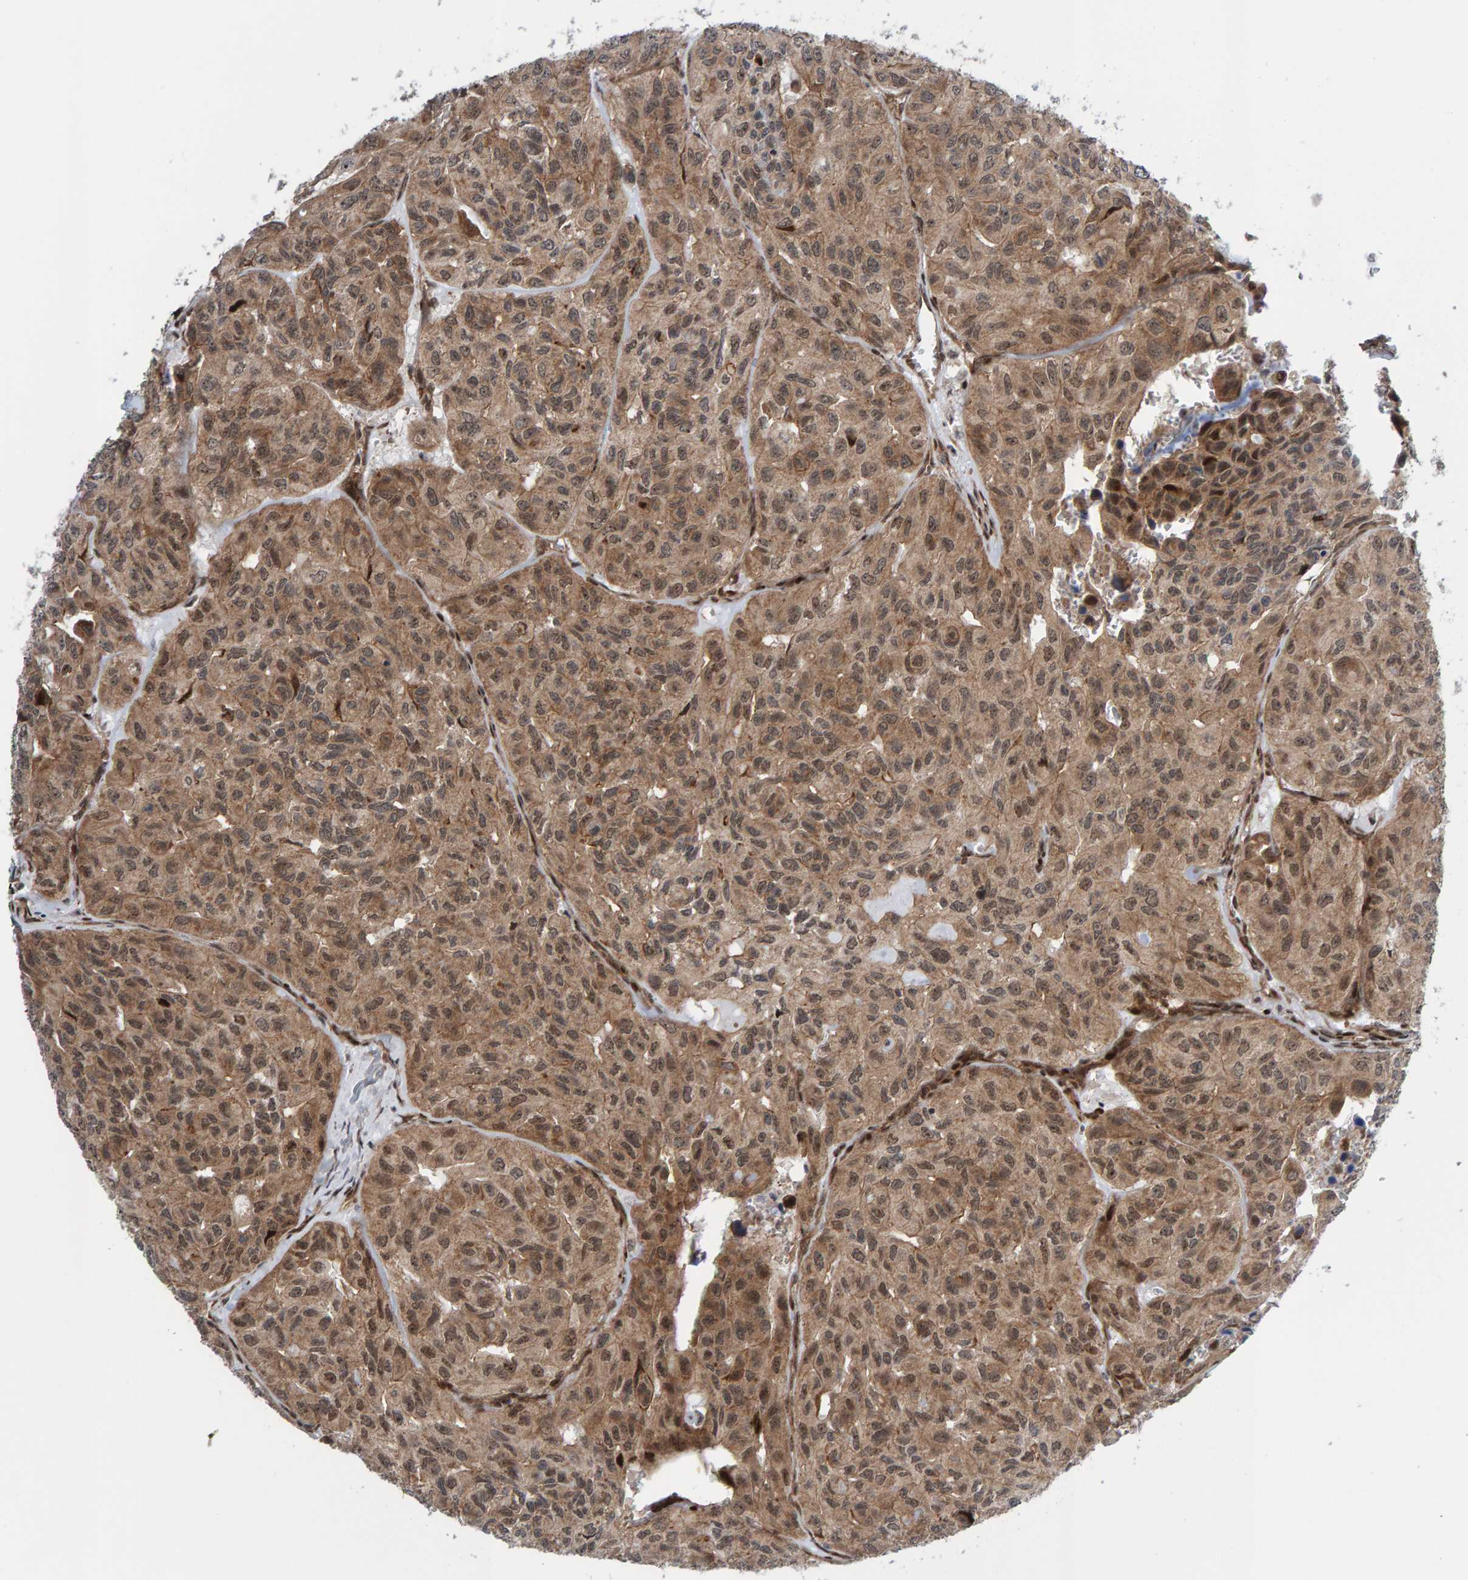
{"staining": {"intensity": "moderate", "quantity": ">75%", "location": "cytoplasmic/membranous,nuclear"}, "tissue": "head and neck cancer", "cell_type": "Tumor cells", "image_type": "cancer", "snomed": [{"axis": "morphology", "description": "Adenocarcinoma, NOS"}, {"axis": "topography", "description": "Salivary gland, NOS"}, {"axis": "topography", "description": "Head-Neck"}], "caption": "Immunohistochemical staining of head and neck cancer (adenocarcinoma) reveals moderate cytoplasmic/membranous and nuclear protein expression in about >75% of tumor cells.", "gene": "ZNF366", "patient": {"sex": "female", "age": 76}}